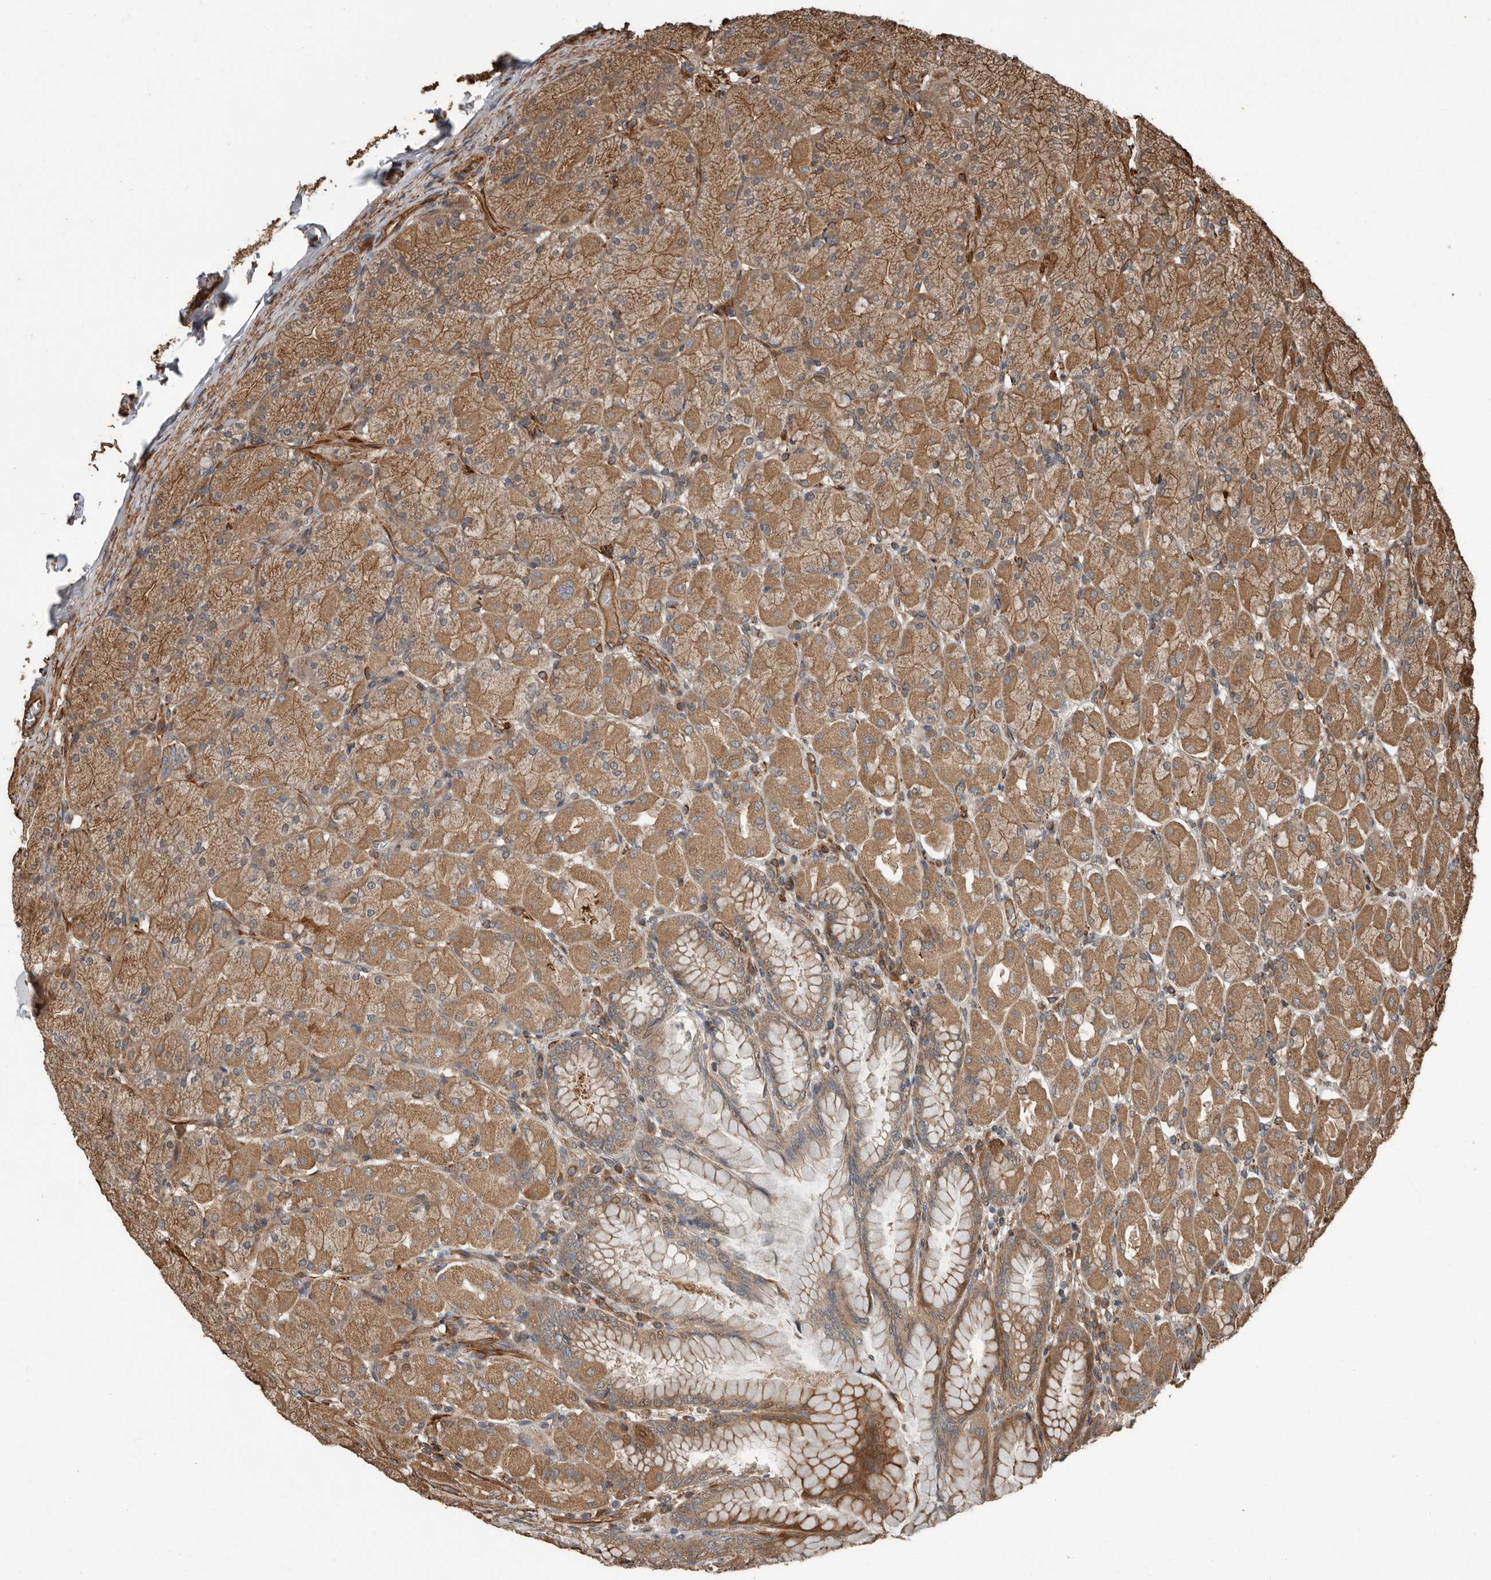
{"staining": {"intensity": "strong", "quantity": ">75%", "location": "cytoplasmic/membranous"}, "tissue": "stomach", "cell_type": "Glandular cells", "image_type": "normal", "snomed": [{"axis": "morphology", "description": "Normal tissue, NOS"}, {"axis": "topography", "description": "Stomach, upper"}], "caption": "Immunohistochemistry histopathology image of unremarkable stomach: human stomach stained using IHC shows high levels of strong protein expression localized specifically in the cytoplasmic/membranous of glandular cells, appearing as a cytoplasmic/membranous brown color.", "gene": "YOD1", "patient": {"sex": "female", "age": 56}}